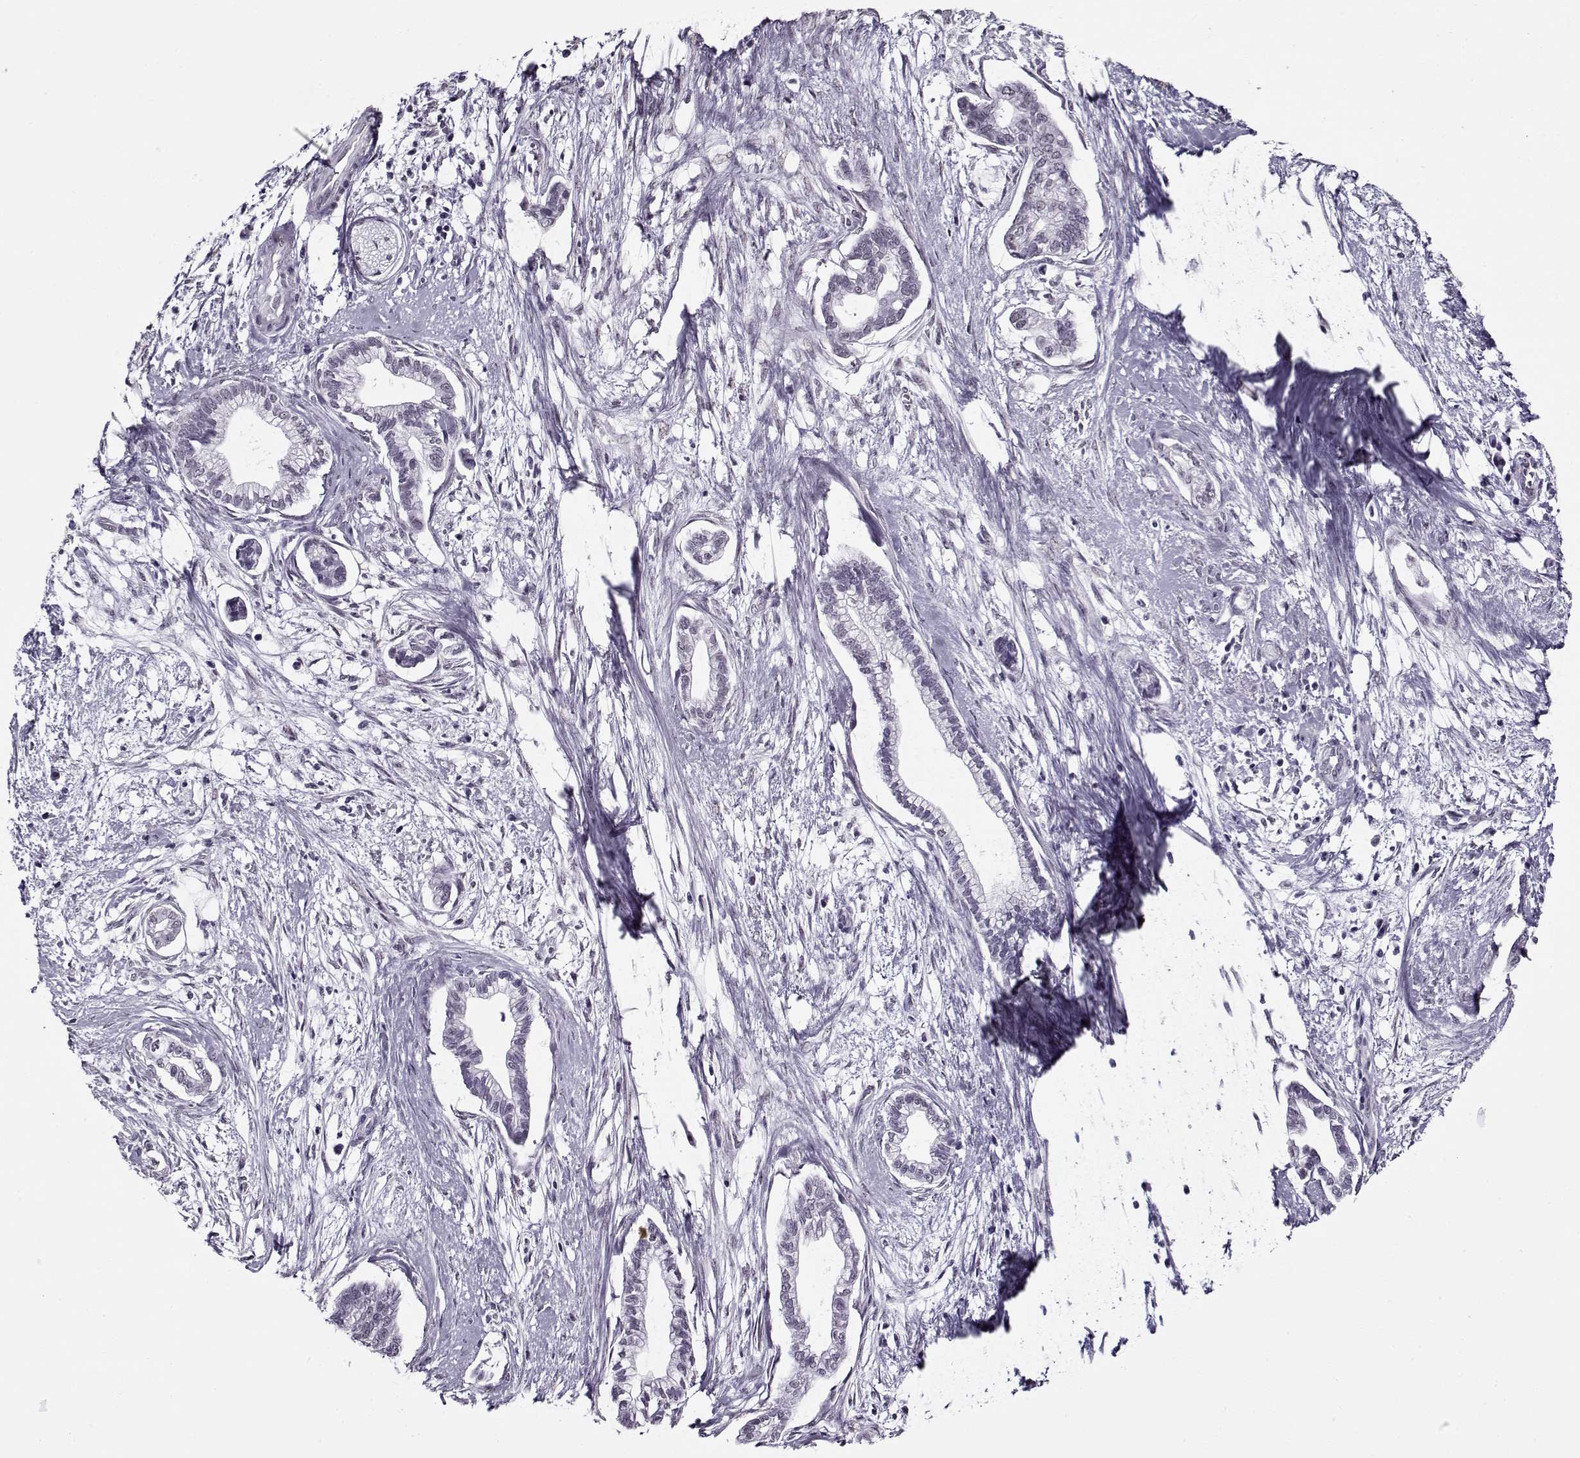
{"staining": {"intensity": "negative", "quantity": "none", "location": "none"}, "tissue": "cervical cancer", "cell_type": "Tumor cells", "image_type": "cancer", "snomed": [{"axis": "morphology", "description": "Adenocarcinoma, NOS"}, {"axis": "topography", "description": "Cervix"}], "caption": "Immunohistochemical staining of cervical cancer (adenocarcinoma) displays no significant expression in tumor cells.", "gene": "PRMT8", "patient": {"sex": "female", "age": 62}}